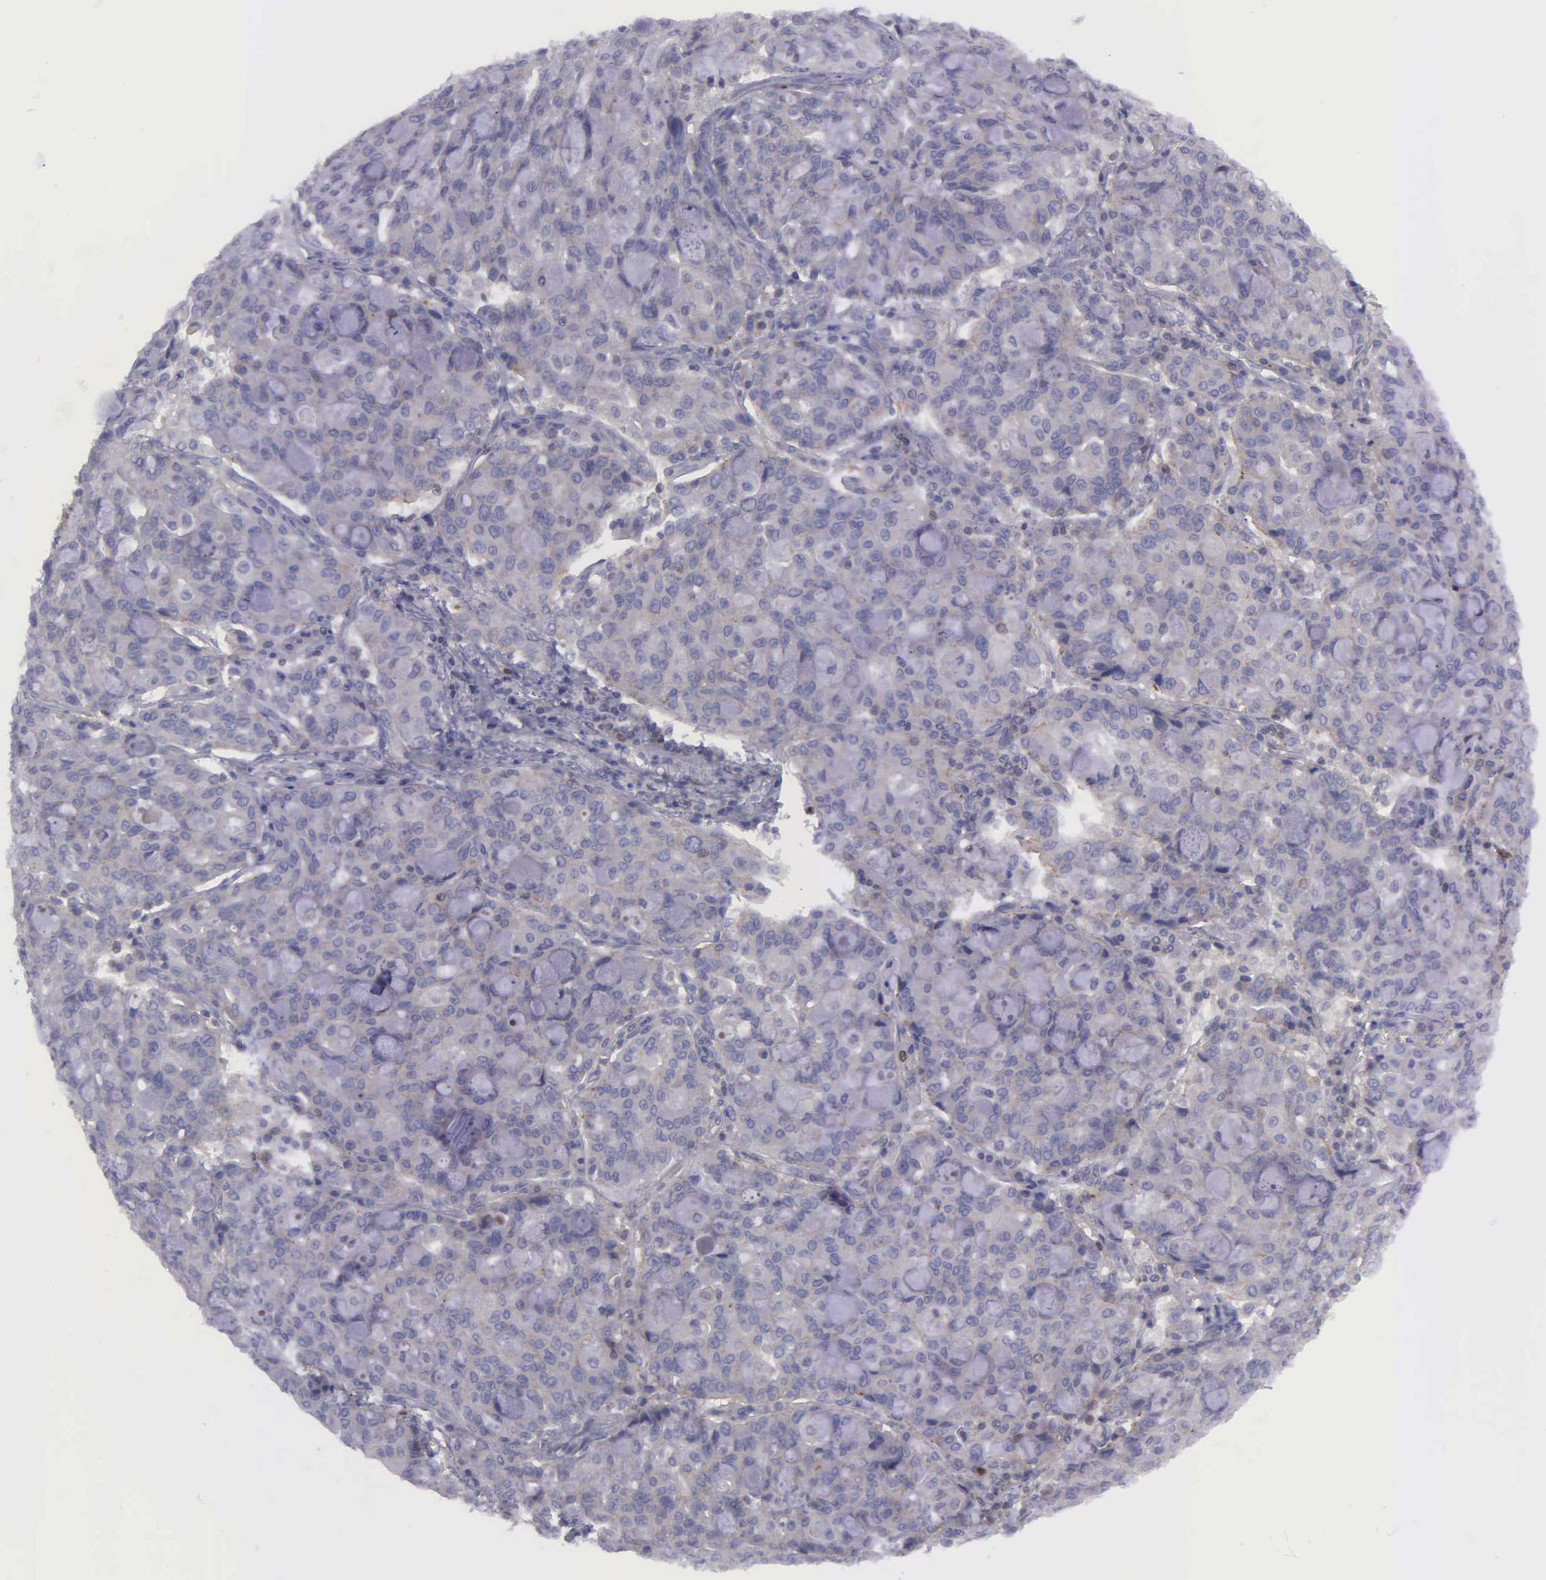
{"staining": {"intensity": "negative", "quantity": "none", "location": "none"}, "tissue": "lung cancer", "cell_type": "Tumor cells", "image_type": "cancer", "snomed": [{"axis": "morphology", "description": "Adenocarcinoma, NOS"}, {"axis": "topography", "description": "Lung"}], "caption": "Adenocarcinoma (lung) was stained to show a protein in brown. There is no significant positivity in tumor cells.", "gene": "MICAL3", "patient": {"sex": "female", "age": 44}}